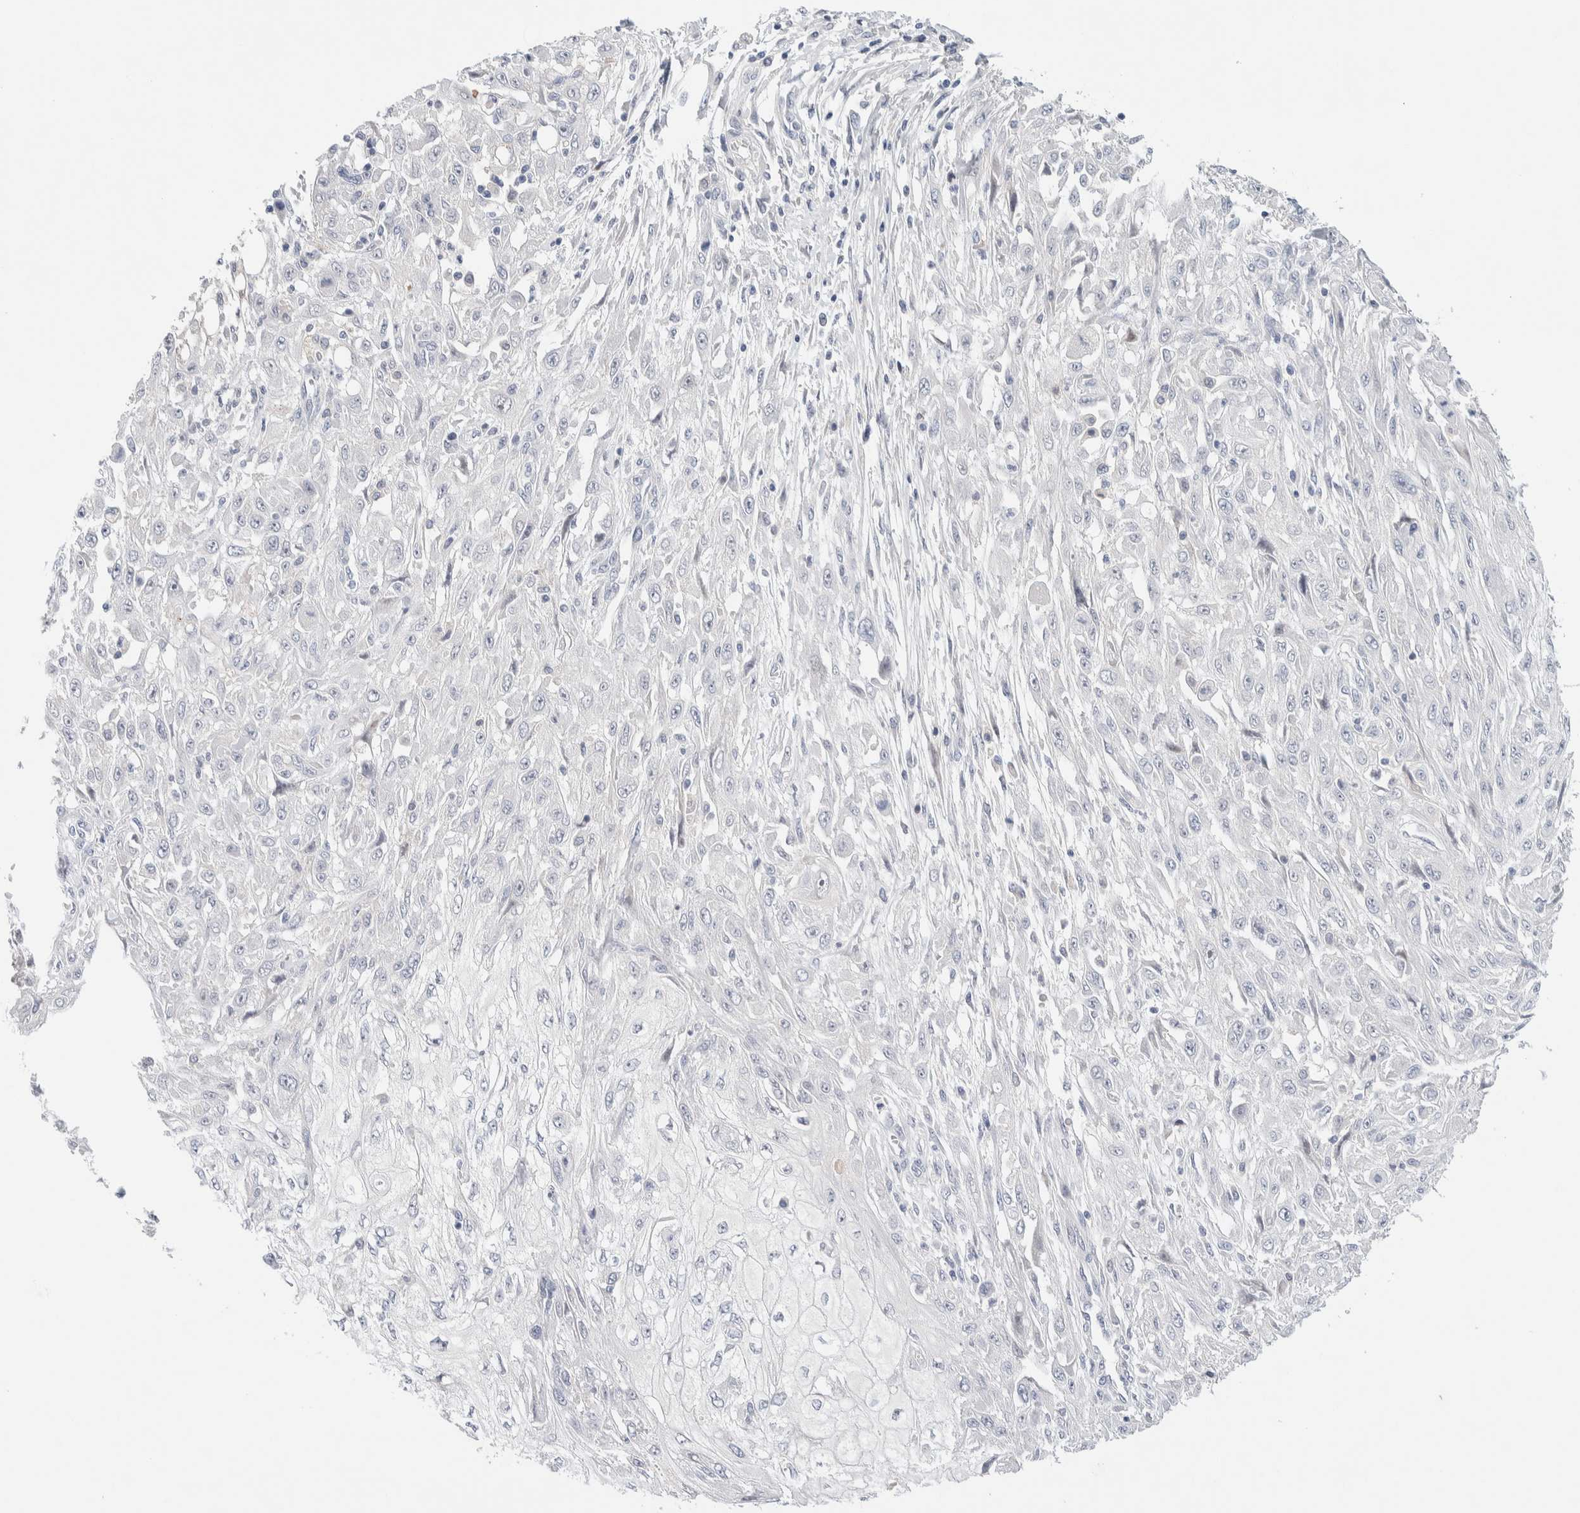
{"staining": {"intensity": "negative", "quantity": "none", "location": "none"}, "tissue": "skin cancer", "cell_type": "Tumor cells", "image_type": "cancer", "snomed": [{"axis": "morphology", "description": "Squamous cell carcinoma, NOS"}, {"axis": "morphology", "description": "Squamous cell carcinoma, metastatic, NOS"}, {"axis": "topography", "description": "Skin"}, {"axis": "topography", "description": "Lymph node"}], "caption": "High magnification brightfield microscopy of skin cancer stained with DAB (brown) and counterstained with hematoxylin (blue): tumor cells show no significant expression.", "gene": "DNAJB6", "patient": {"sex": "male", "age": 75}}